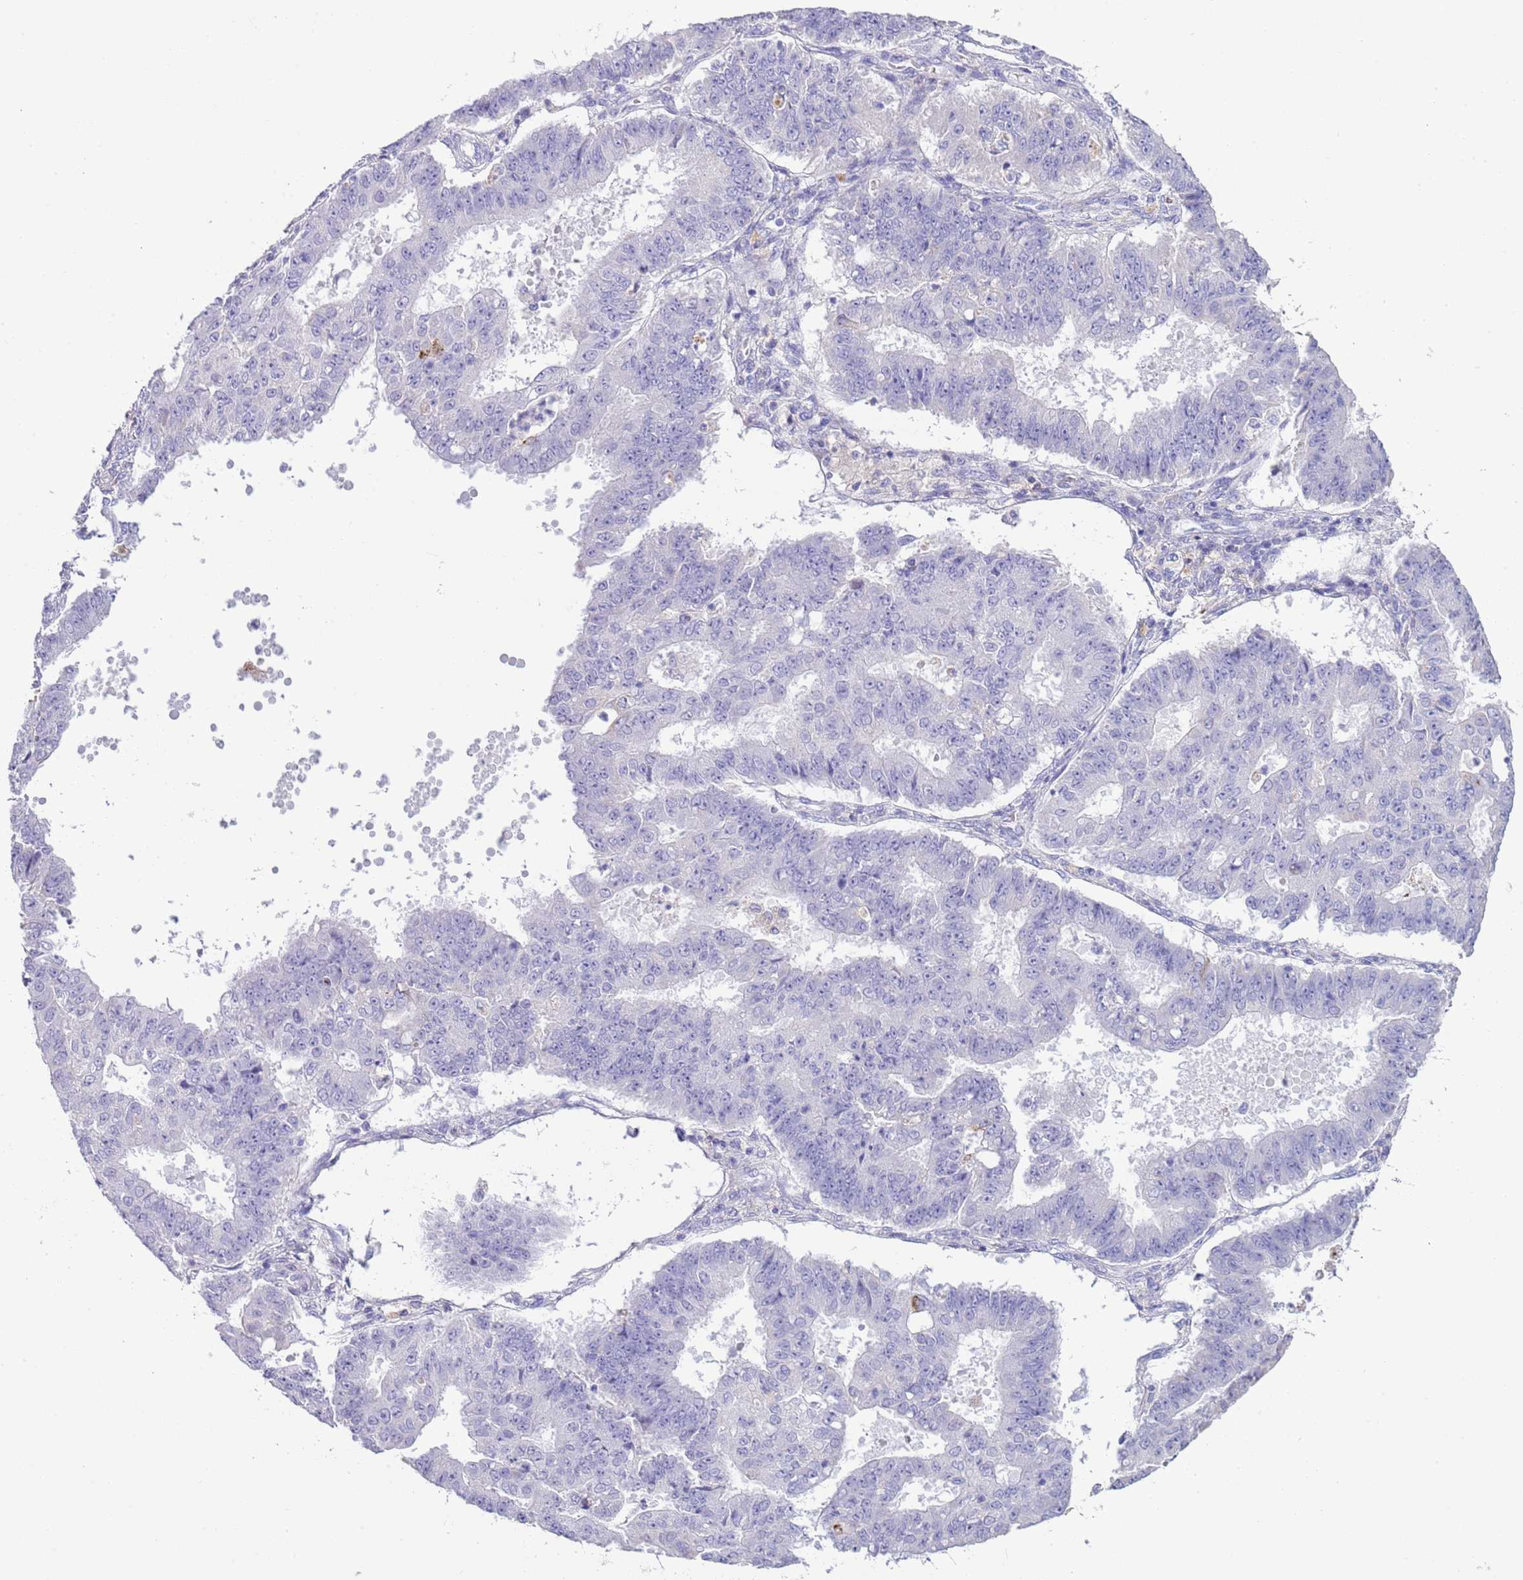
{"staining": {"intensity": "negative", "quantity": "none", "location": "none"}, "tissue": "ovarian cancer", "cell_type": "Tumor cells", "image_type": "cancer", "snomed": [{"axis": "morphology", "description": "Carcinoma, endometroid"}, {"axis": "topography", "description": "Appendix"}, {"axis": "topography", "description": "Ovary"}], "caption": "Immunohistochemistry micrograph of ovarian cancer stained for a protein (brown), which reveals no staining in tumor cells.", "gene": "ABHD17C", "patient": {"sex": "female", "age": 42}}